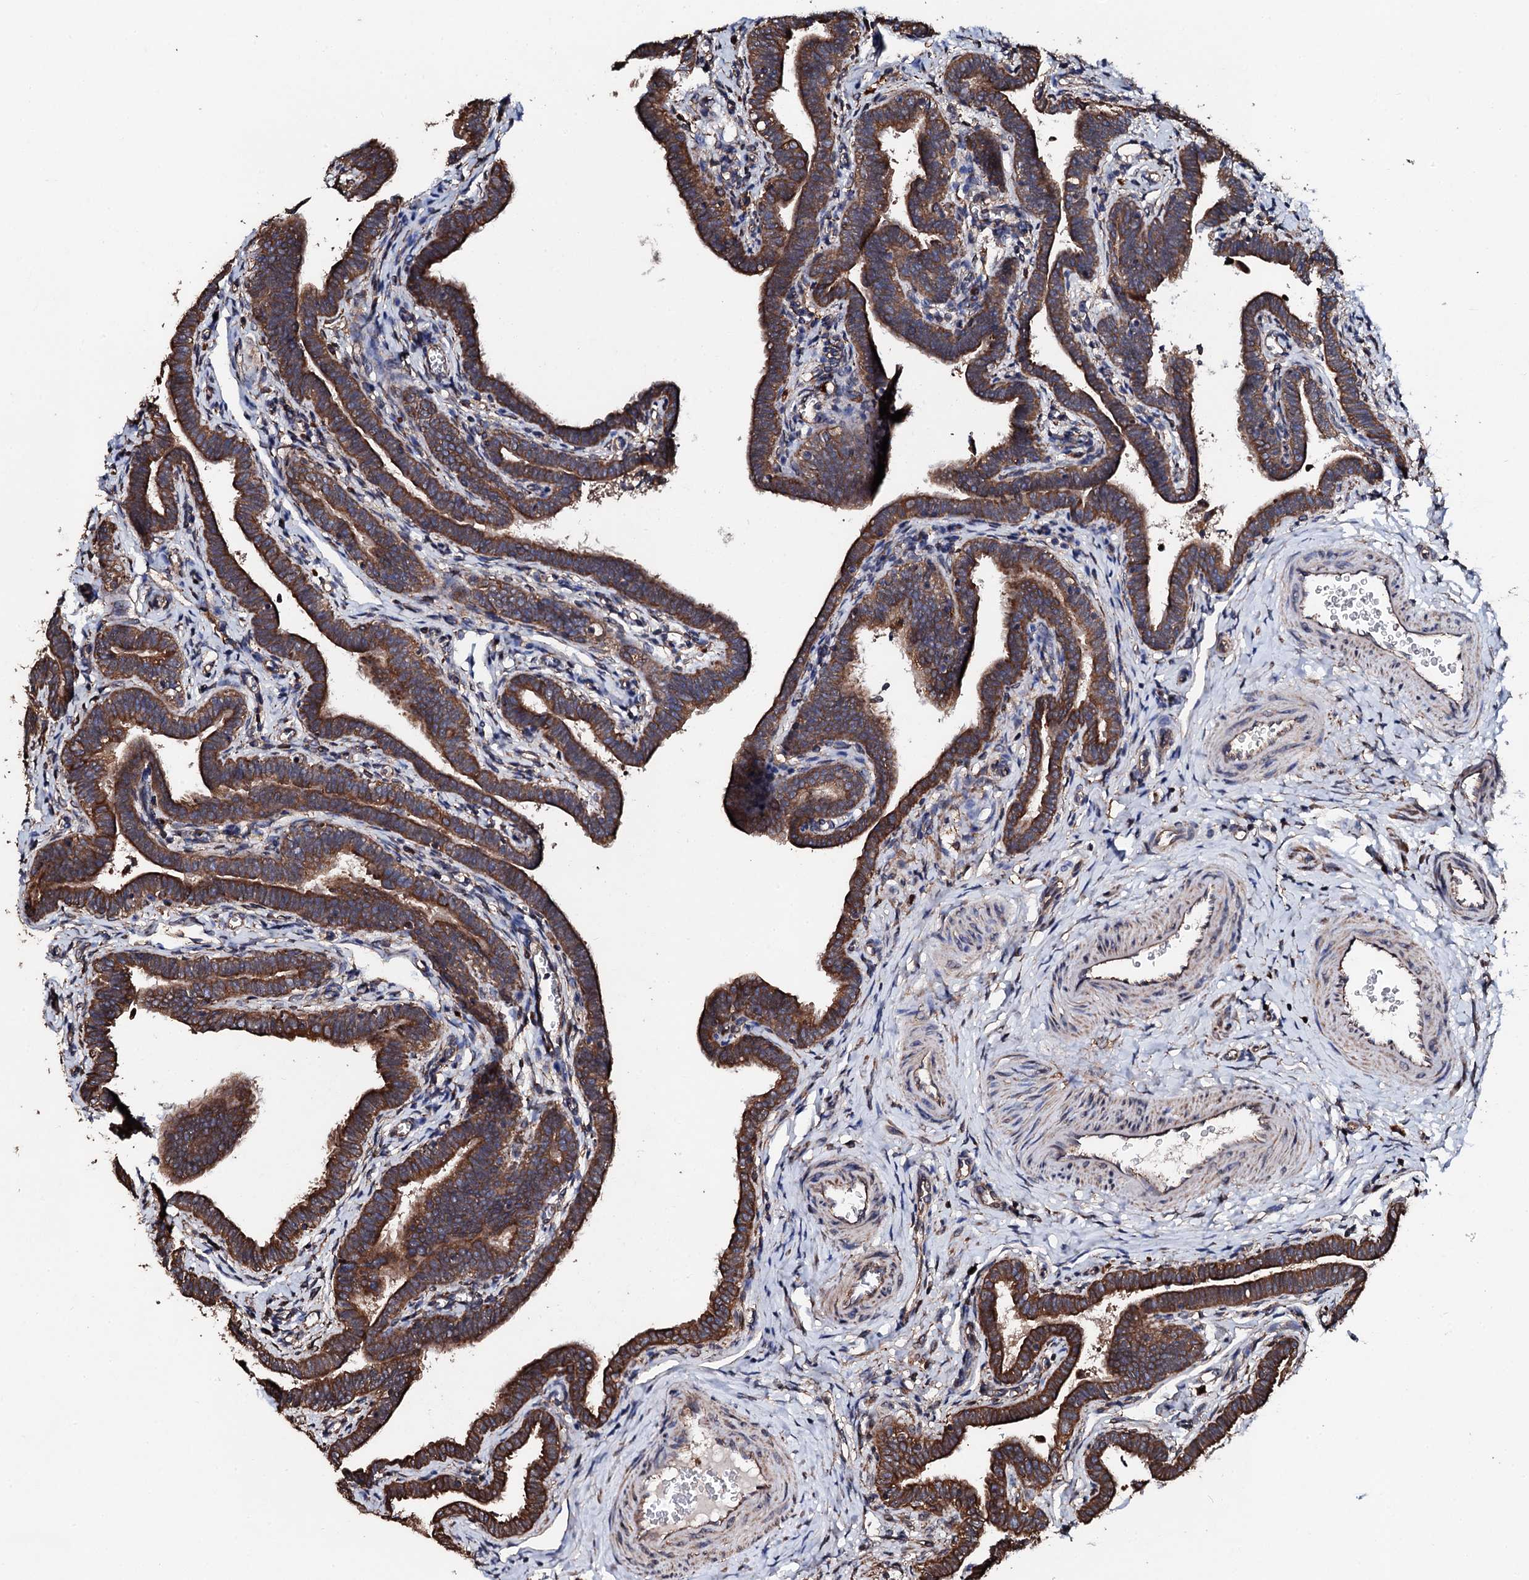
{"staining": {"intensity": "moderate", "quantity": ">75%", "location": "cytoplasmic/membranous"}, "tissue": "fallopian tube", "cell_type": "Glandular cells", "image_type": "normal", "snomed": [{"axis": "morphology", "description": "Normal tissue, NOS"}, {"axis": "topography", "description": "Fallopian tube"}], "caption": "A photomicrograph showing moderate cytoplasmic/membranous positivity in about >75% of glandular cells in unremarkable fallopian tube, as visualized by brown immunohistochemical staining.", "gene": "CKAP5", "patient": {"sex": "female", "age": 36}}